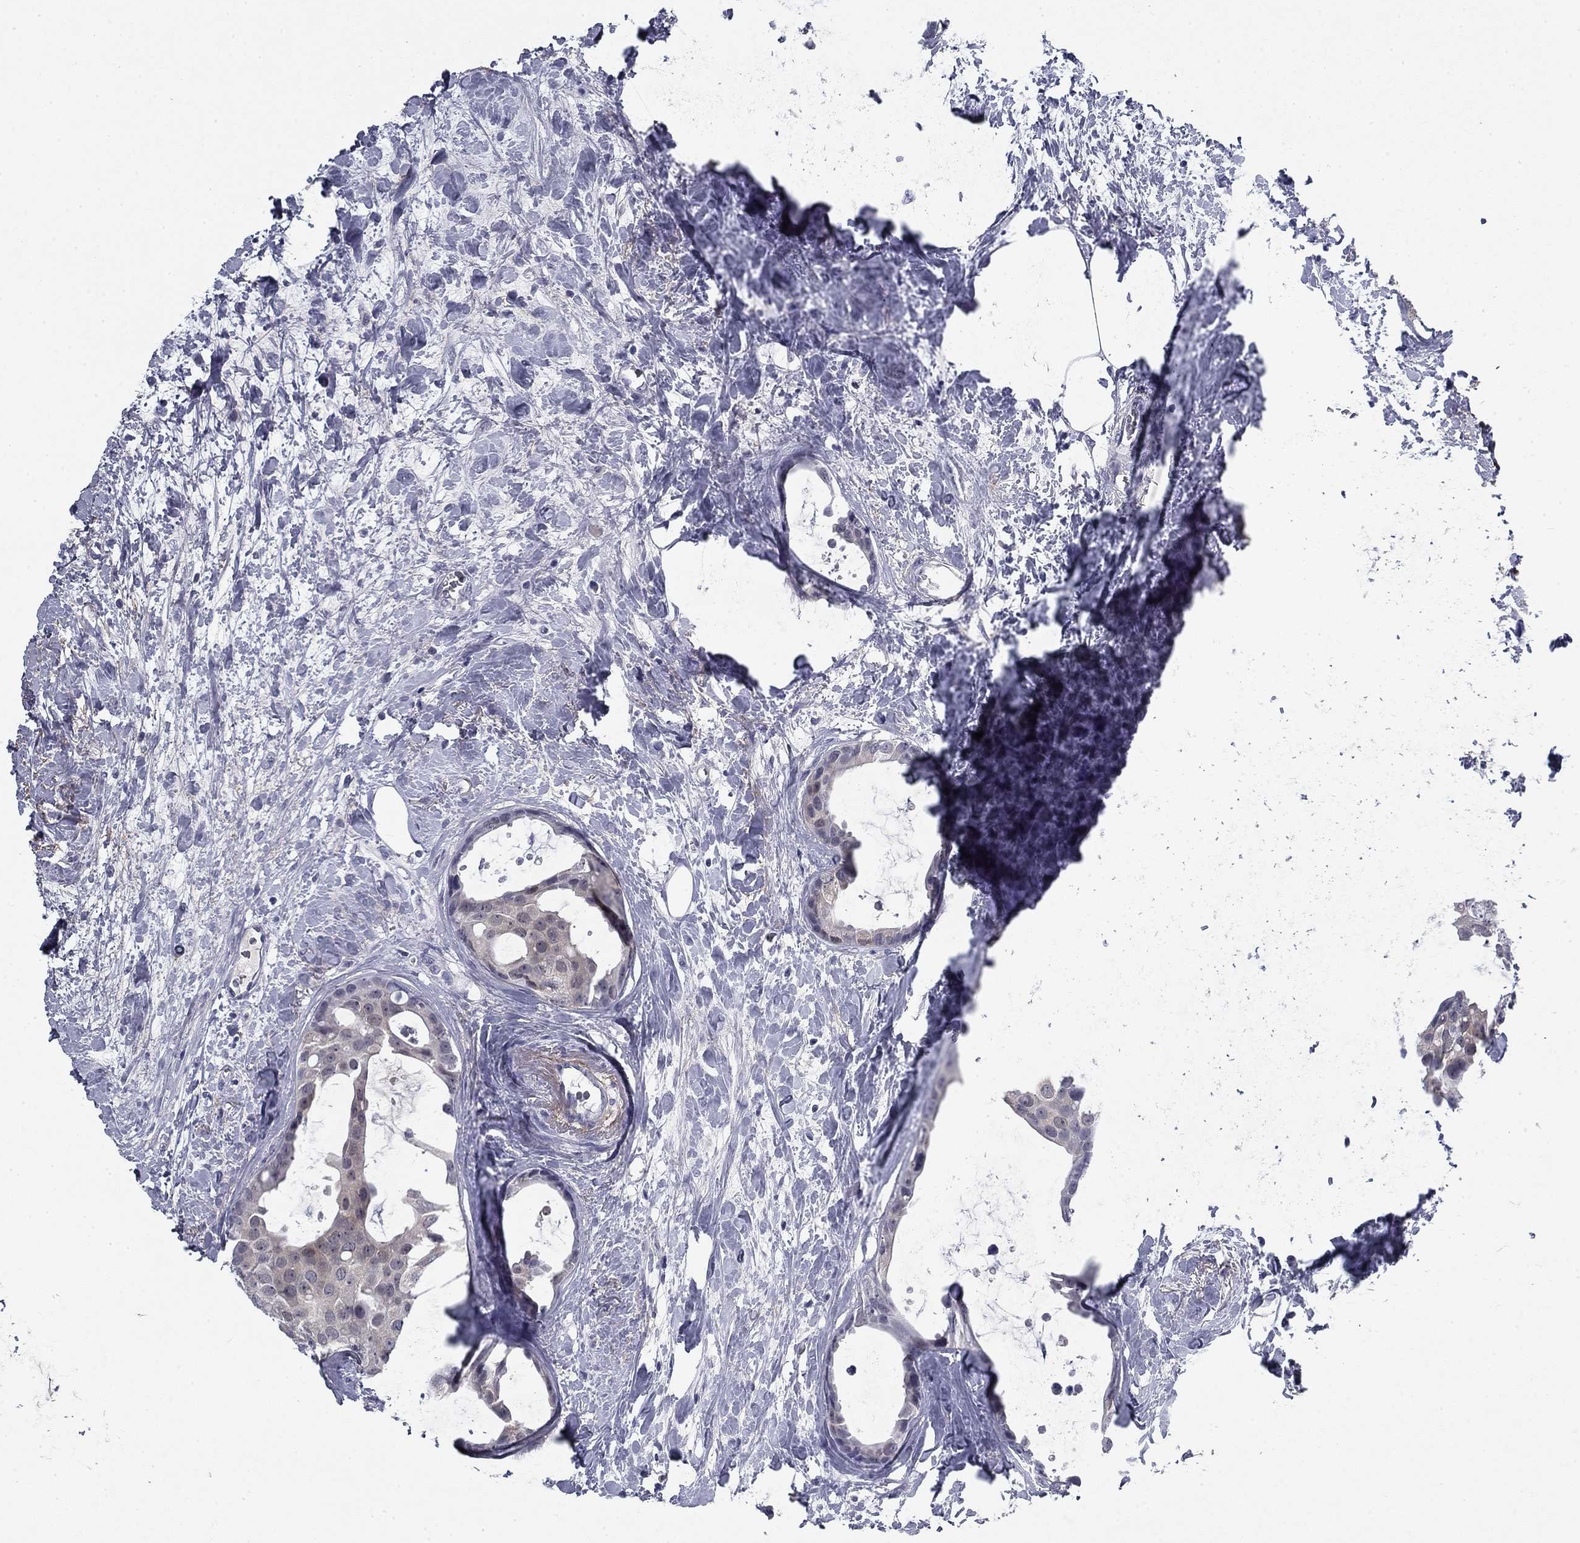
{"staining": {"intensity": "negative", "quantity": "none", "location": "none"}, "tissue": "breast cancer", "cell_type": "Tumor cells", "image_type": "cancer", "snomed": [{"axis": "morphology", "description": "Duct carcinoma"}, {"axis": "topography", "description": "Breast"}], "caption": "IHC of human invasive ductal carcinoma (breast) exhibits no expression in tumor cells. Brightfield microscopy of immunohistochemistry stained with DAB (brown) and hematoxylin (blue), captured at high magnification.", "gene": "REXO5", "patient": {"sex": "female", "age": 45}}